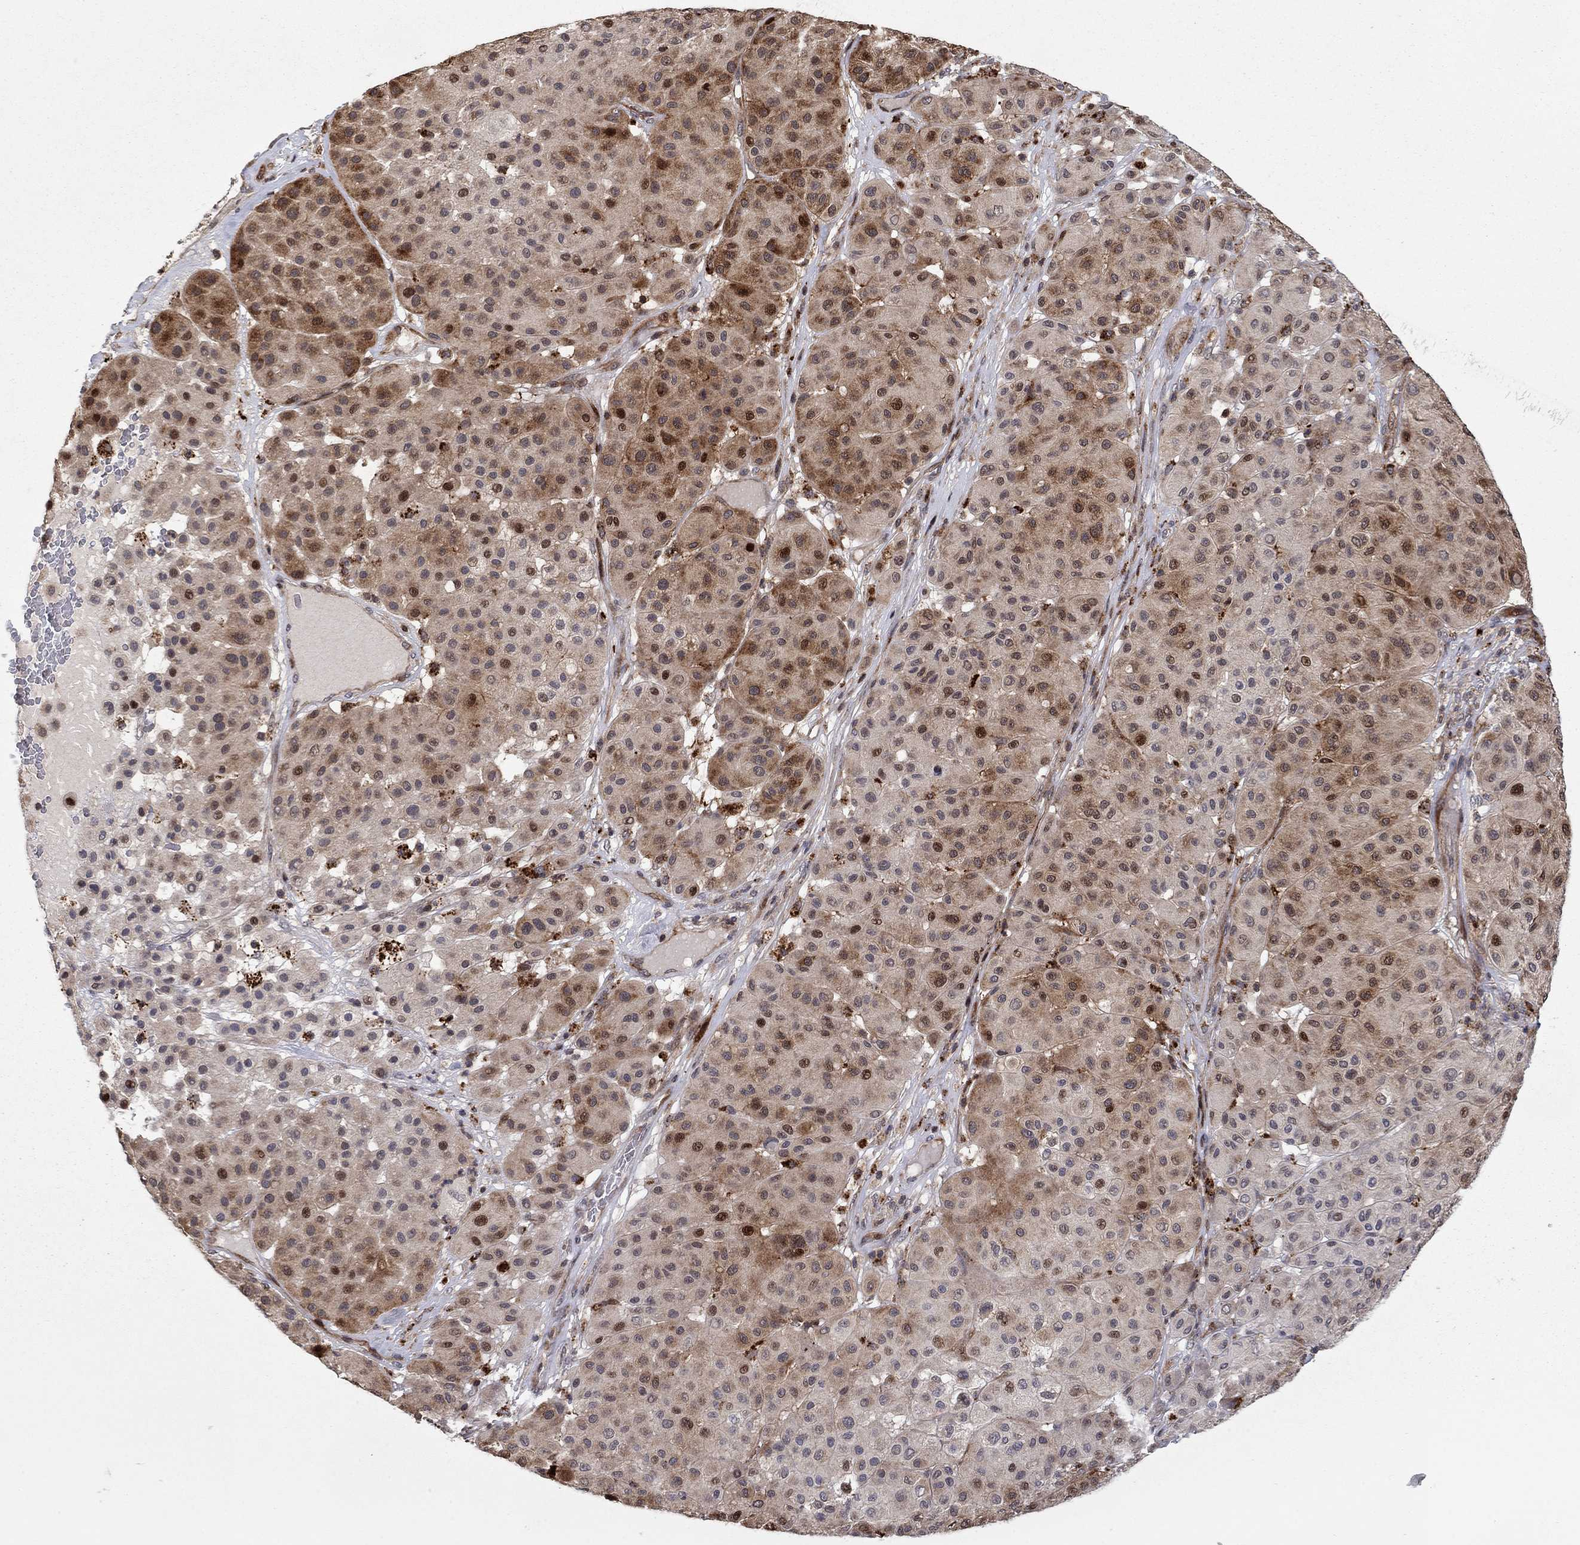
{"staining": {"intensity": "strong", "quantity": "<25%", "location": "cytoplasmic/membranous,nuclear"}, "tissue": "melanoma", "cell_type": "Tumor cells", "image_type": "cancer", "snomed": [{"axis": "morphology", "description": "Malignant melanoma, Metastatic site"}, {"axis": "topography", "description": "Smooth muscle"}], "caption": "A high-resolution histopathology image shows immunohistochemistry staining of malignant melanoma (metastatic site), which shows strong cytoplasmic/membranous and nuclear positivity in approximately <25% of tumor cells.", "gene": "LPCAT4", "patient": {"sex": "male", "age": 41}}